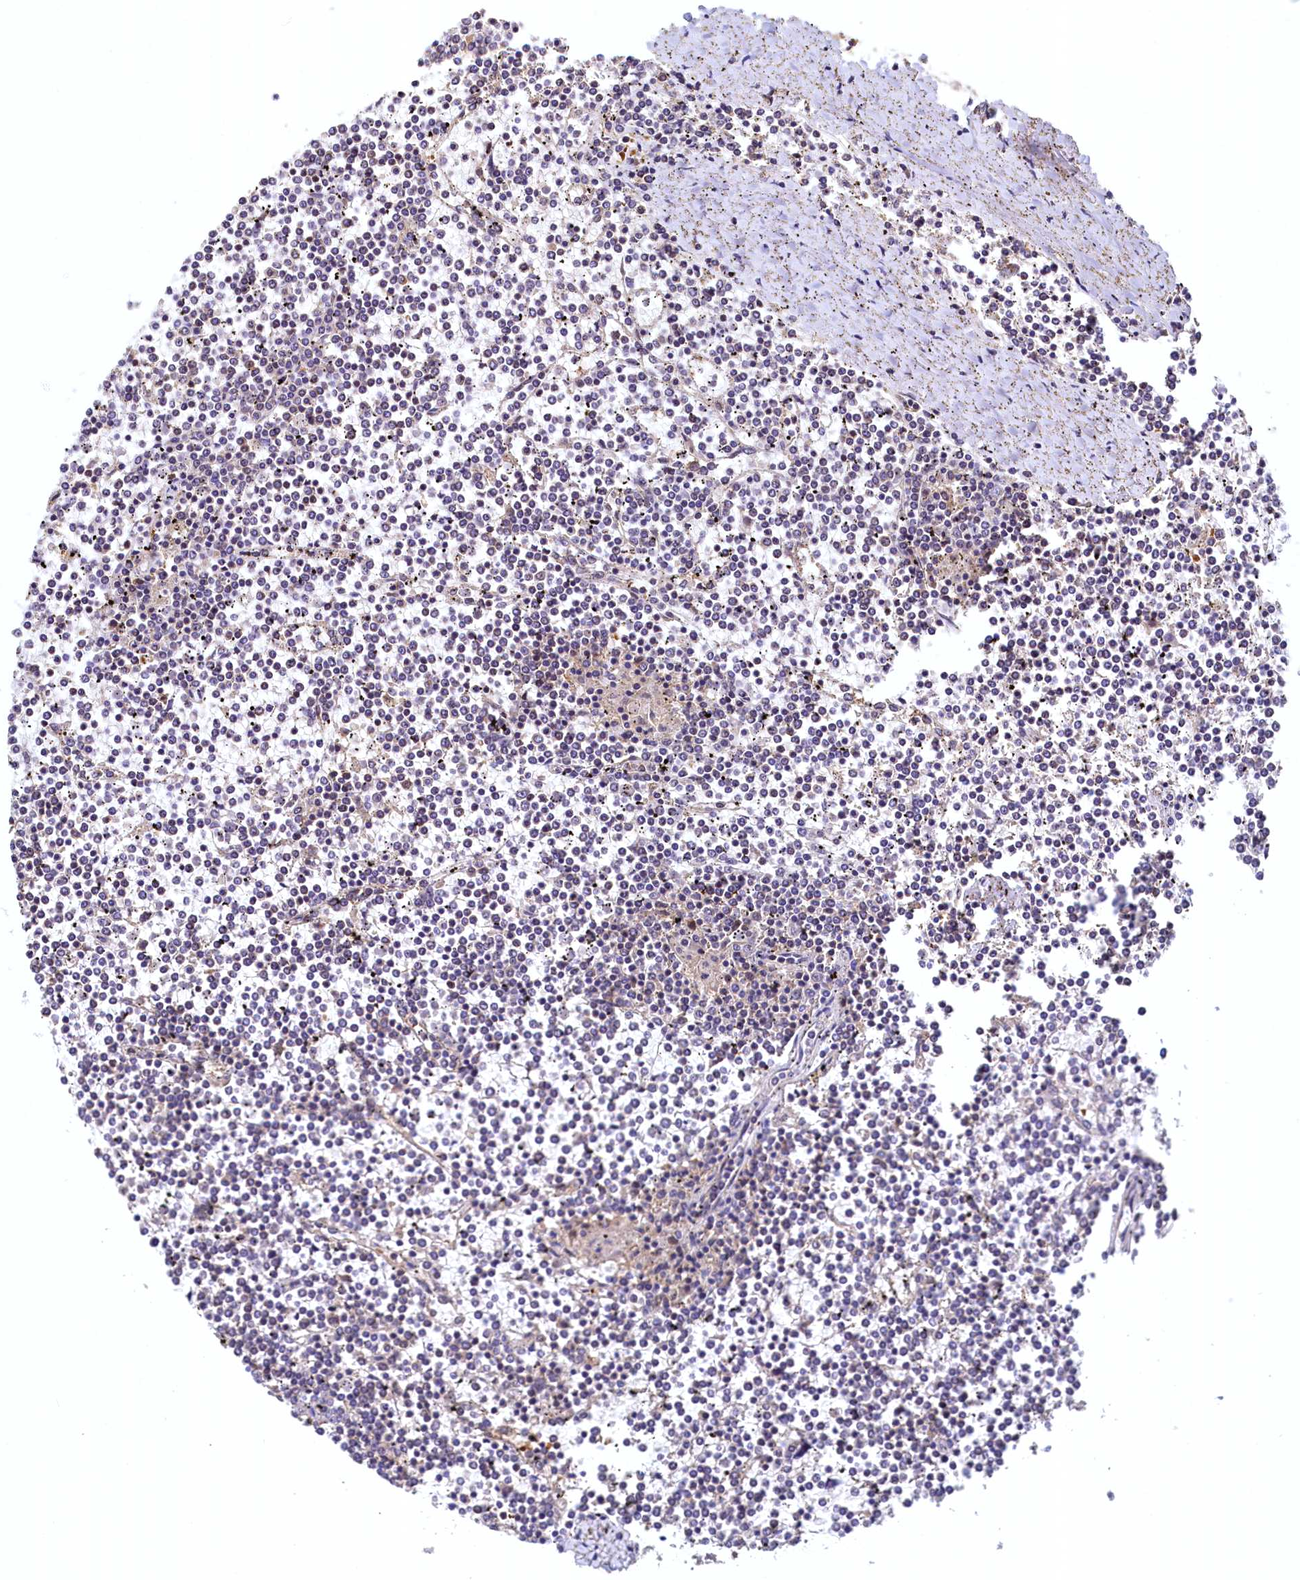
{"staining": {"intensity": "negative", "quantity": "none", "location": "none"}, "tissue": "lymphoma", "cell_type": "Tumor cells", "image_type": "cancer", "snomed": [{"axis": "morphology", "description": "Malignant lymphoma, non-Hodgkin's type, Low grade"}, {"axis": "topography", "description": "Spleen"}], "caption": "IHC histopathology image of neoplastic tissue: lymphoma stained with DAB (3,3'-diaminobenzidine) exhibits no significant protein expression in tumor cells.", "gene": "PAAF1", "patient": {"sex": "female", "age": 19}}